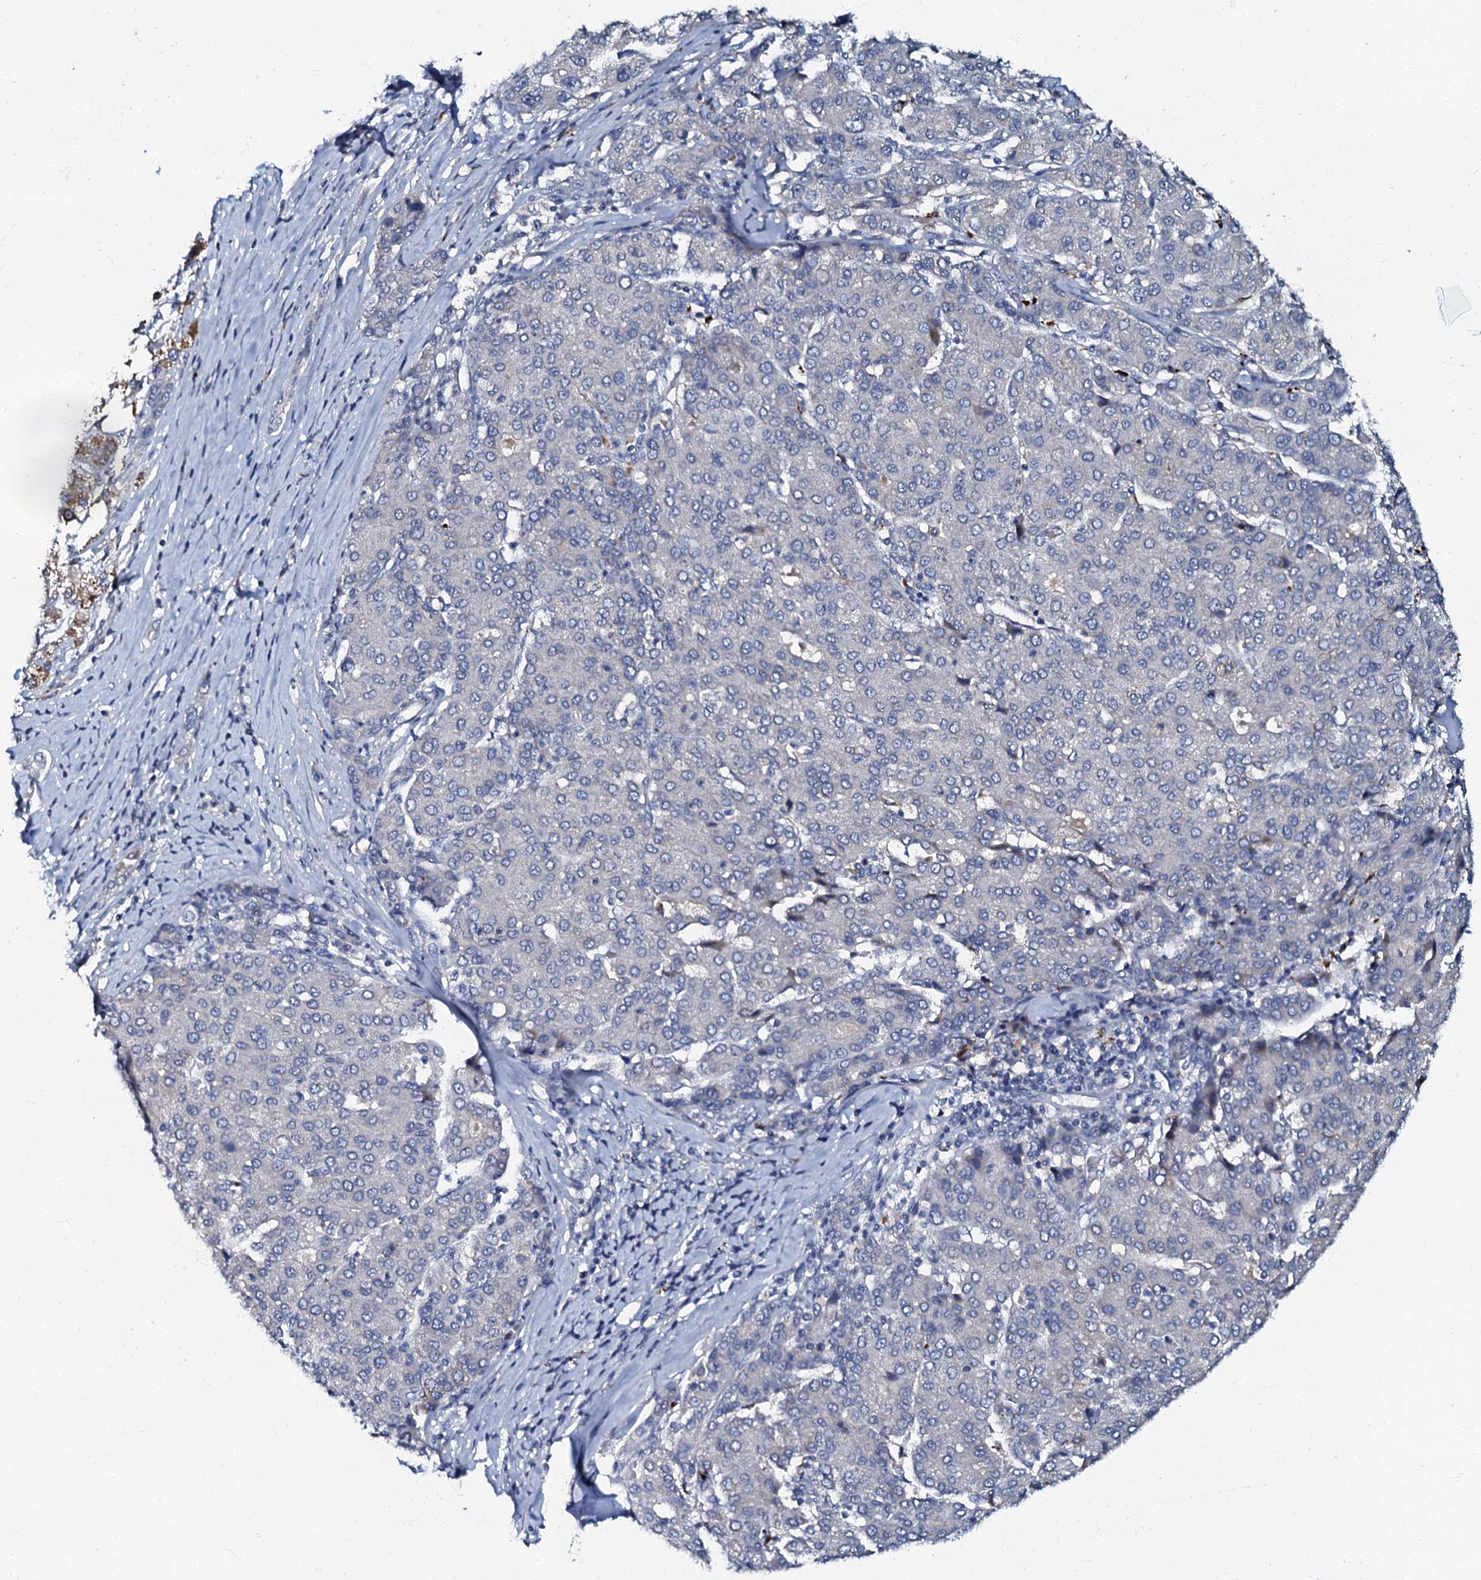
{"staining": {"intensity": "negative", "quantity": "none", "location": "none"}, "tissue": "liver cancer", "cell_type": "Tumor cells", "image_type": "cancer", "snomed": [{"axis": "morphology", "description": "Carcinoma, Hepatocellular, NOS"}, {"axis": "topography", "description": "Liver"}], "caption": "Tumor cells show no significant expression in liver cancer (hepatocellular carcinoma). The staining is performed using DAB brown chromogen with nuclei counter-stained in using hematoxylin.", "gene": "OLAH", "patient": {"sex": "male", "age": 65}}